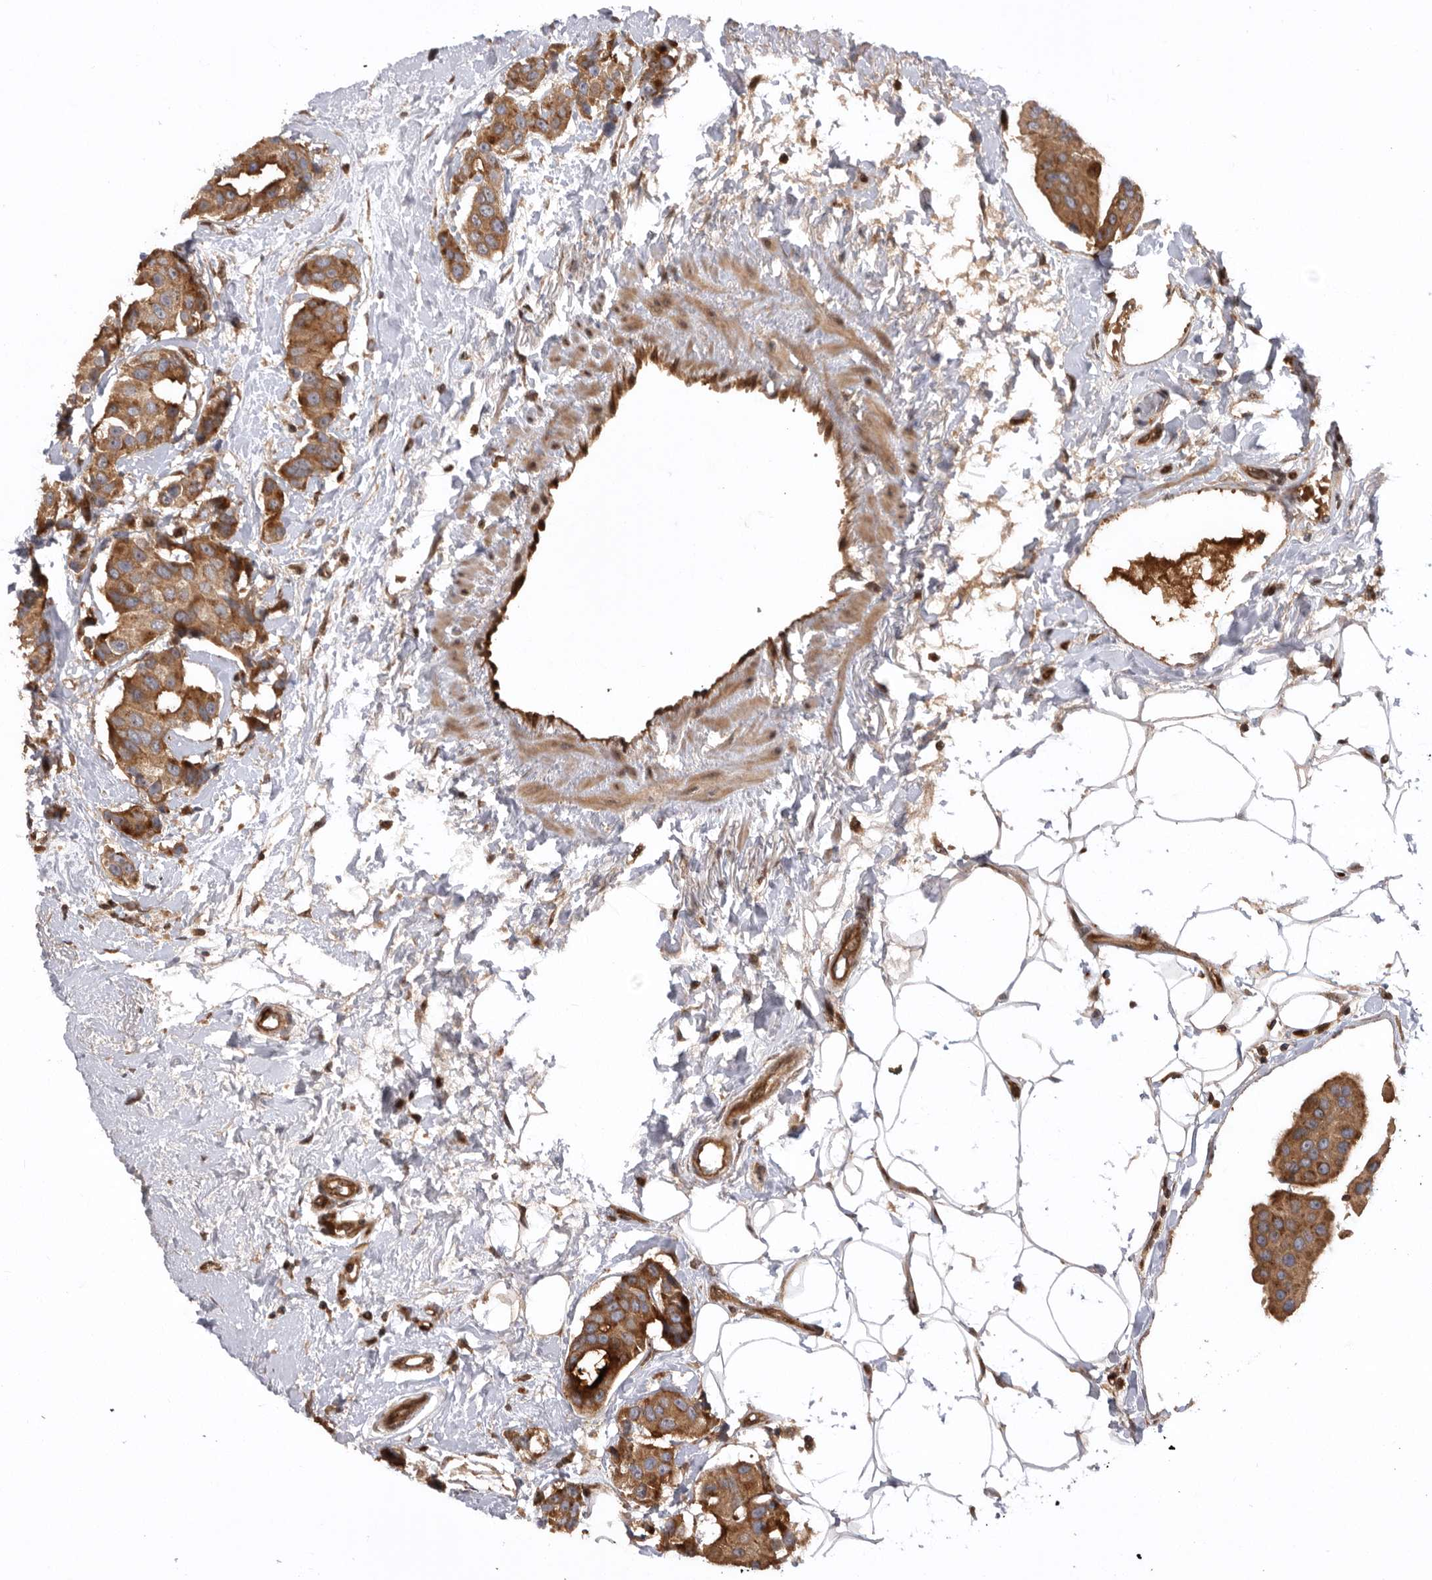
{"staining": {"intensity": "moderate", "quantity": ">75%", "location": "cytoplasmic/membranous"}, "tissue": "breast cancer", "cell_type": "Tumor cells", "image_type": "cancer", "snomed": [{"axis": "morphology", "description": "Normal tissue, NOS"}, {"axis": "morphology", "description": "Duct carcinoma"}, {"axis": "topography", "description": "Breast"}], "caption": "Moderate cytoplasmic/membranous protein expression is identified in about >75% of tumor cells in infiltrating ductal carcinoma (breast).", "gene": "DHDDS", "patient": {"sex": "female", "age": 39}}